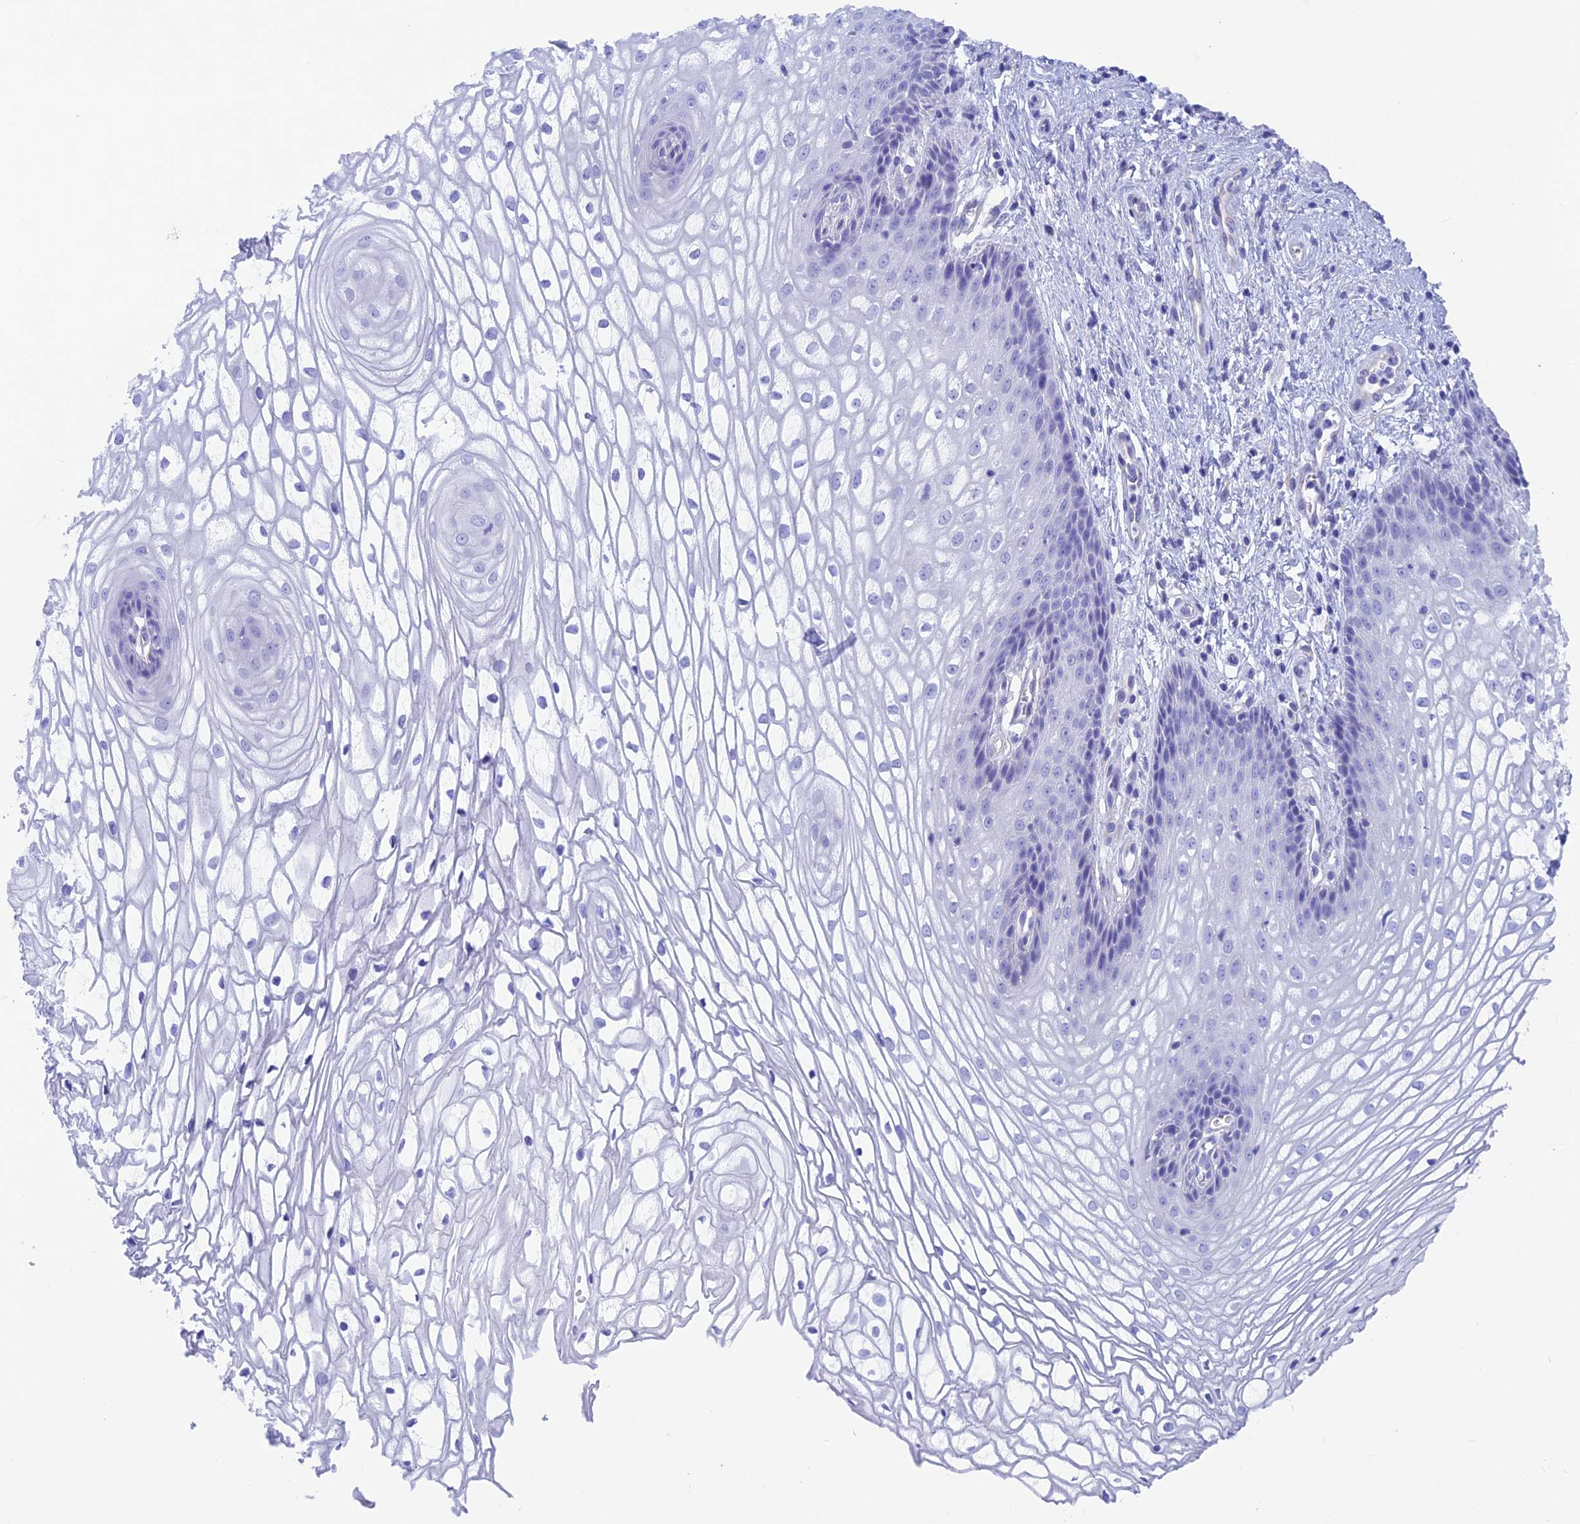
{"staining": {"intensity": "negative", "quantity": "none", "location": "none"}, "tissue": "vagina", "cell_type": "Squamous epithelial cells", "image_type": "normal", "snomed": [{"axis": "morphology", "description": "Normal tissue, NOS"}, {"axis": "topography", "description": "Vagina"}], "caption": "Immunohistochemistry (IHC) histopathology image of unremarkable vagina: vagina stained with DAB (3,3'-diaminobenzidine) displays no significant protein staining in squamous epithelial cells. The staining was performed using DAB (3,3'-diaminobenzidine) to visualize the protein expression in brown, while the nuclei were stained in blue with hematoxylin (Magnification: 20x).", "gene": "GNGT2", "patient": {"sex": "female", "age": 34}}